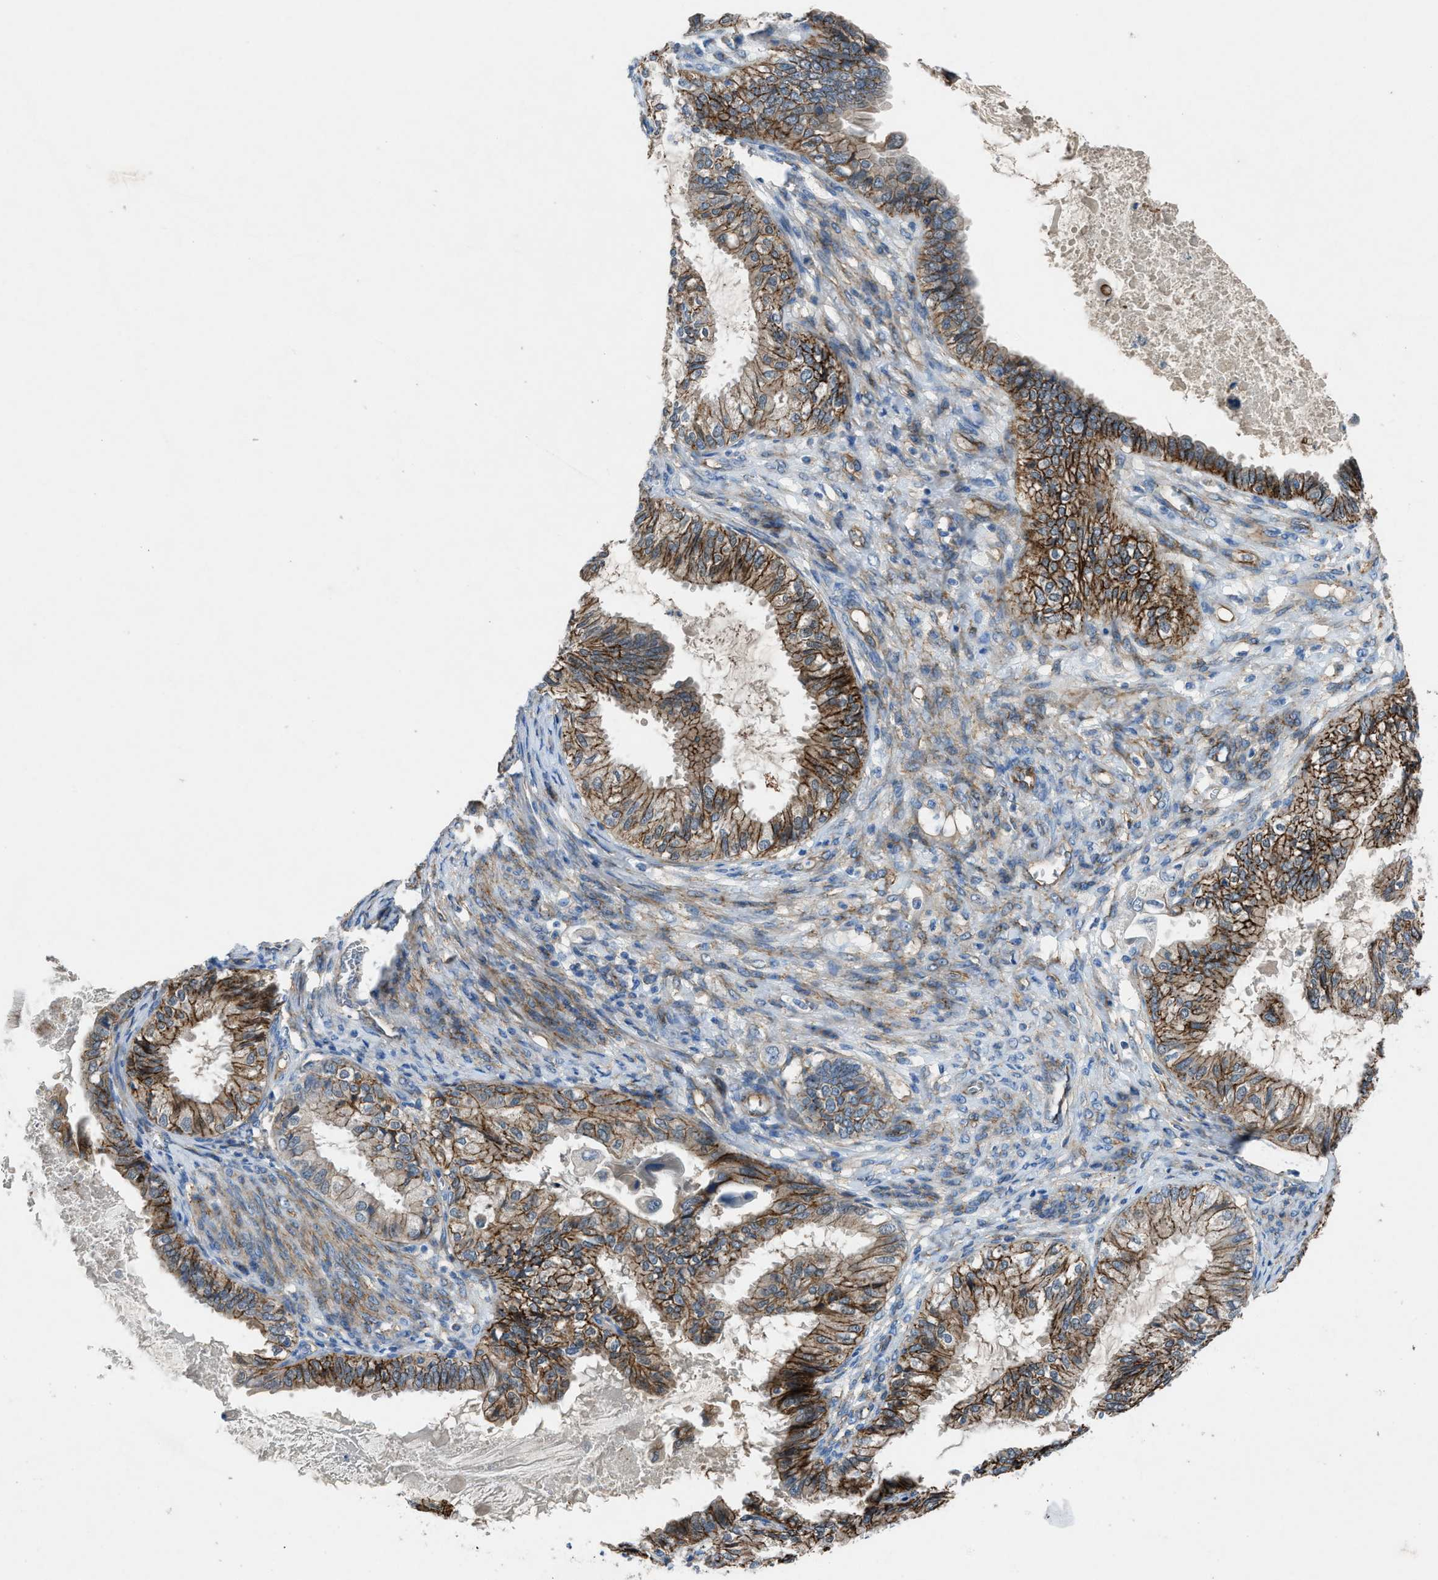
{"staining": {"intensity": "strong", "quantity": ">75%", "location": "cytoplasmic/membranous"}, "tissue": "cervical cancer", "cell_type": "Tumor cells", "image_type": "cancer", "snomed": [{"axis": "morphology", "description": "Normal tissue, NOS"}, {"axis": "morphology", "description": "Adenocarcinoma, NOS"}, {"axis": "topography", "description": "Cervix"}, {"axis": "topography", "description": "Endometrium"}], "caption": "Immunohistochemical staining of cervical cancer reveals high levels of strong cytoplasmic/membranous staining in approximately >75% of tumor cells. The protein of interest is stained brown, and the nuclei are stained in blue (DAB IHC with brightfield microscopy, high magnification).", "gene": "PTGFRN", "patient": {"sex": "female", "age": 86}}